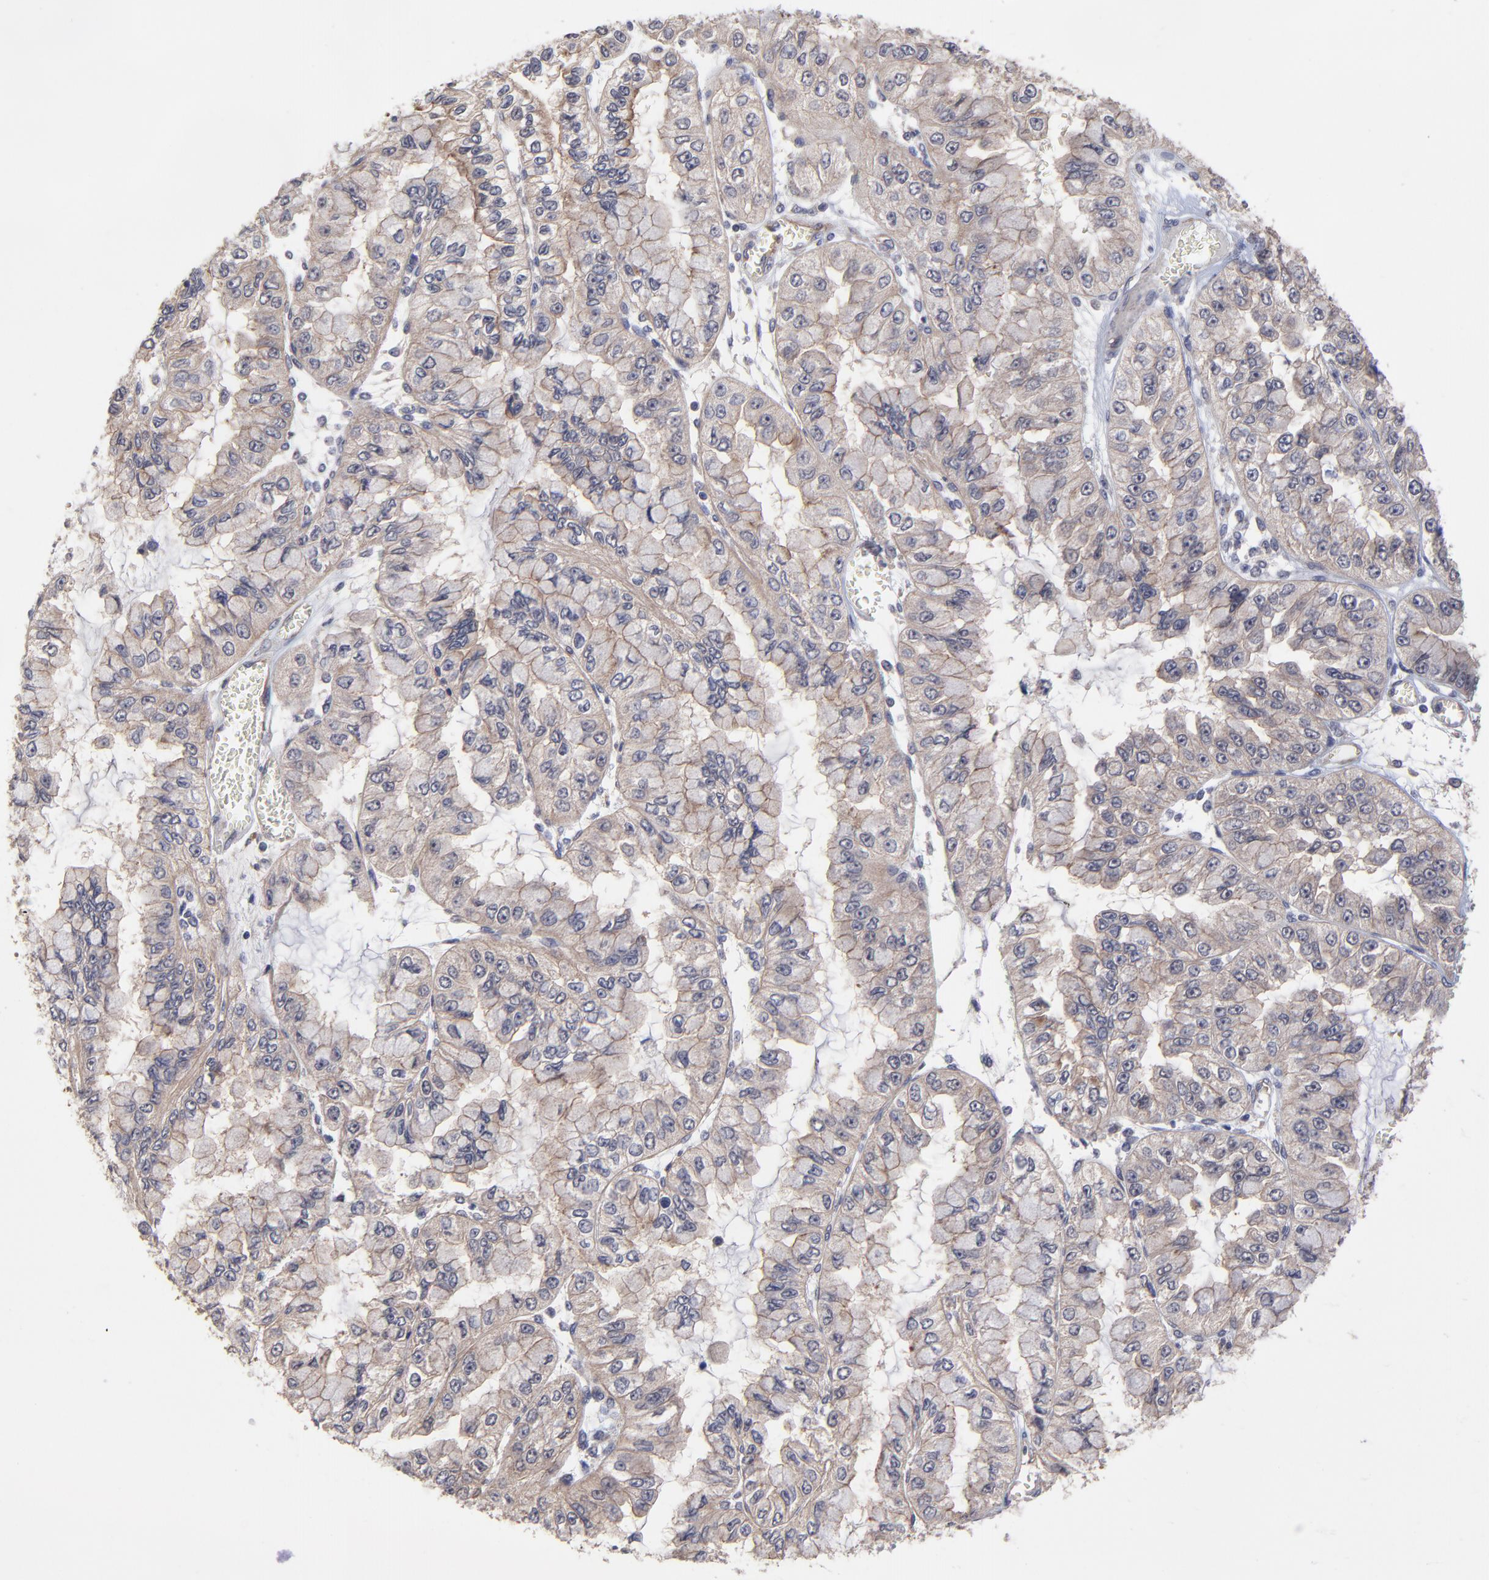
{"staining": {"intensity": "weak", "quantity": "25%-75%", "location": "cytoplasmic/membranous"}, "tissue": "liver cancer", "cell_type": "Tumor cells", "image_type": "cancer", "snomed": [{"axis": "morphology", "description": "Cholangiocarcinoma"}, {"axis": "topography", "description": "Liver"}], "caption": "Protein staining of liver cancer tissue exhibits weak cytoplasmic/membranous positivity in about 25%-75% of tumor cells.", "gene": "ZNF780B", "patient": {"sex": "female", "age": 79}}